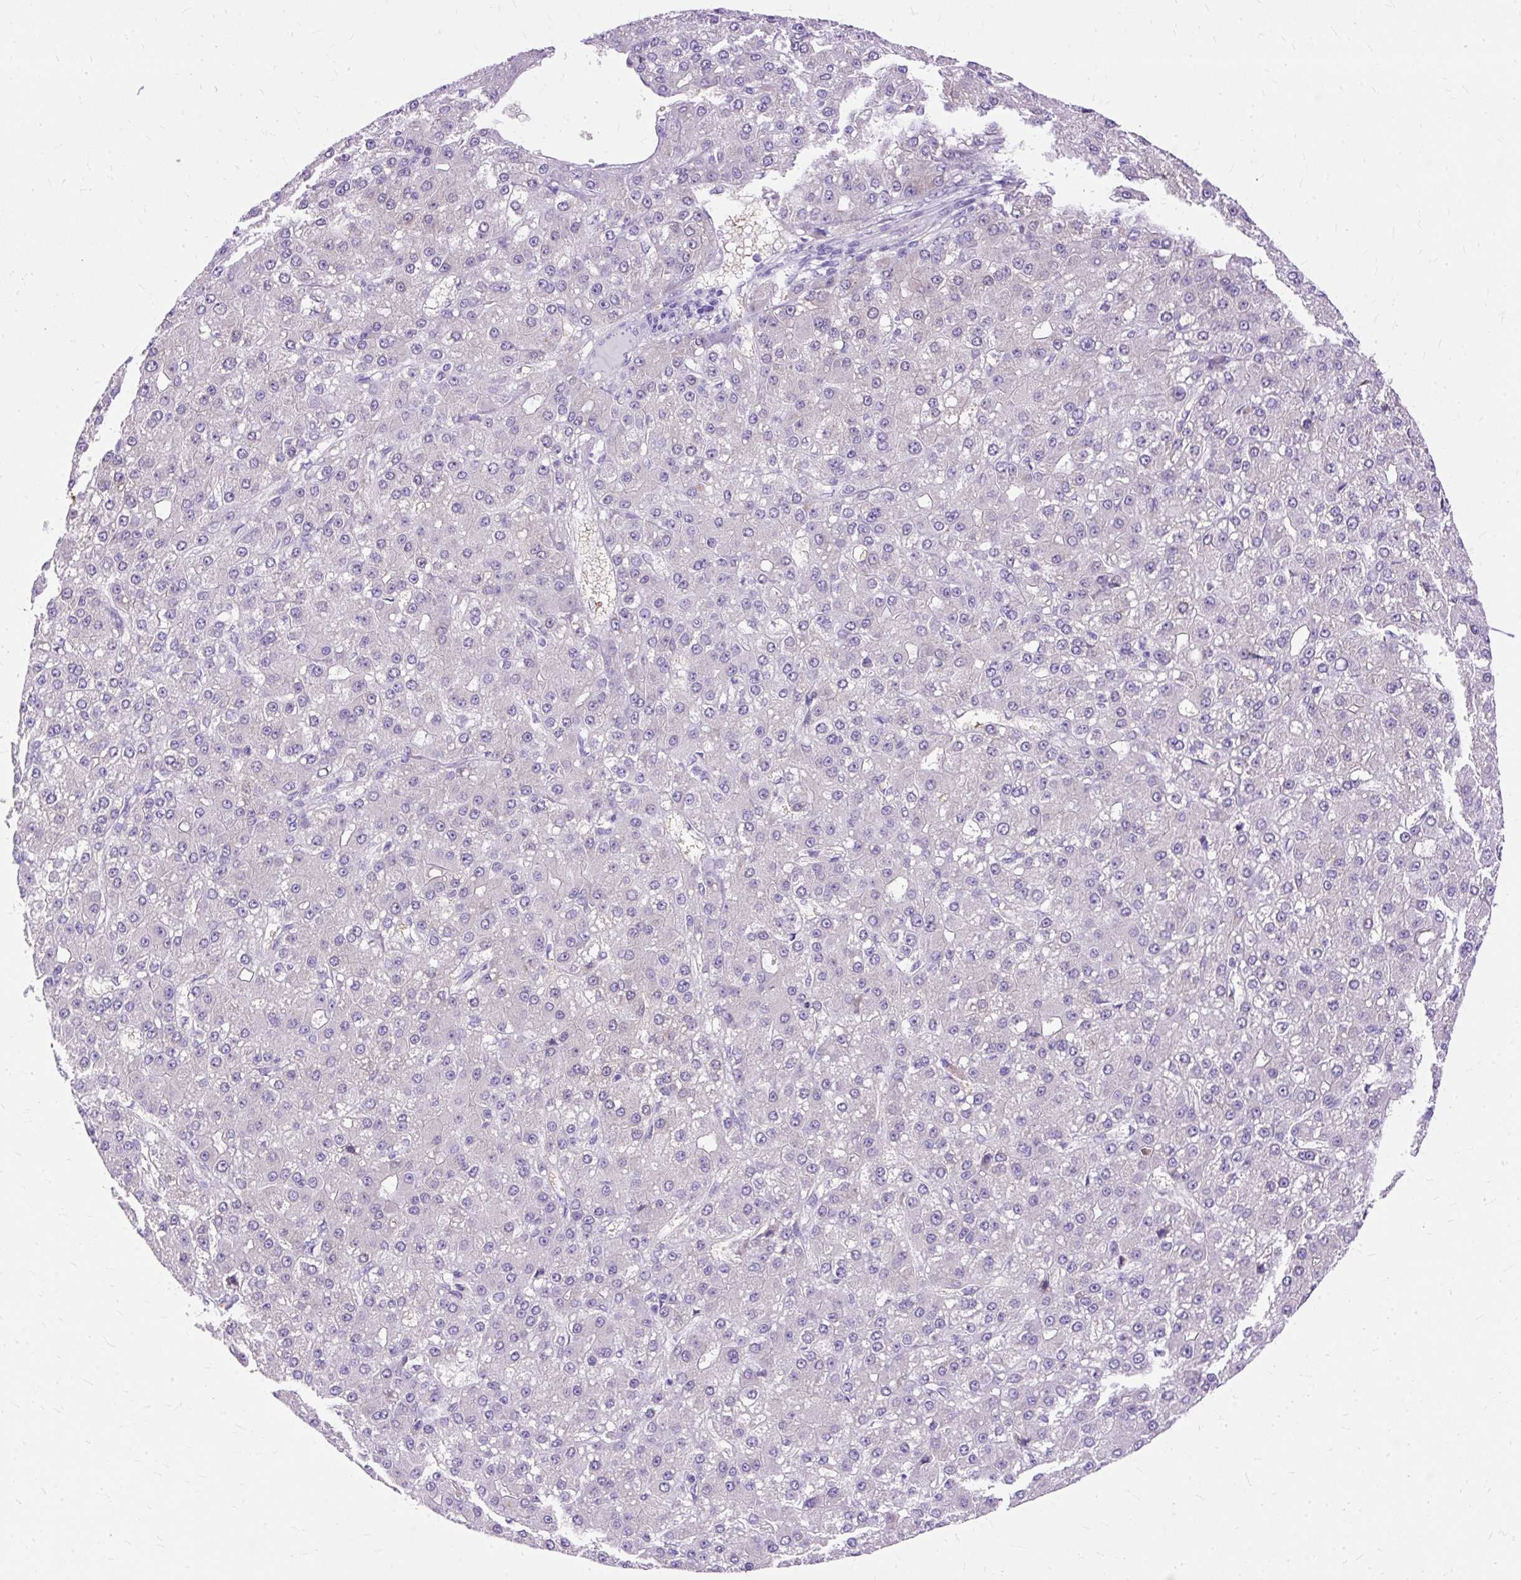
{"staining": {"intensity": "negative", "quantity": "none", "location": "none"}, "tissue": "liver cancer", "cell_type": "Tumor cells", "image_type": "cancer", "snomed": [{"axis": "morphology", "description": "Carcinoma, Hepatocellular, NOS"}, {"axis": "topography", "description": "Liver"}], "caption": "Immunohistochemistry micrograph of neoplastic tissue: hepatocellular carcinoma (liver) stained with DAB demonstrates no significant protein expression in tumor cells. (DAB (3,3'-diaminobenzidine) IHC, high magnification).", "gene": "MYO6", "patient": {"sex": "male", "age": 67}}